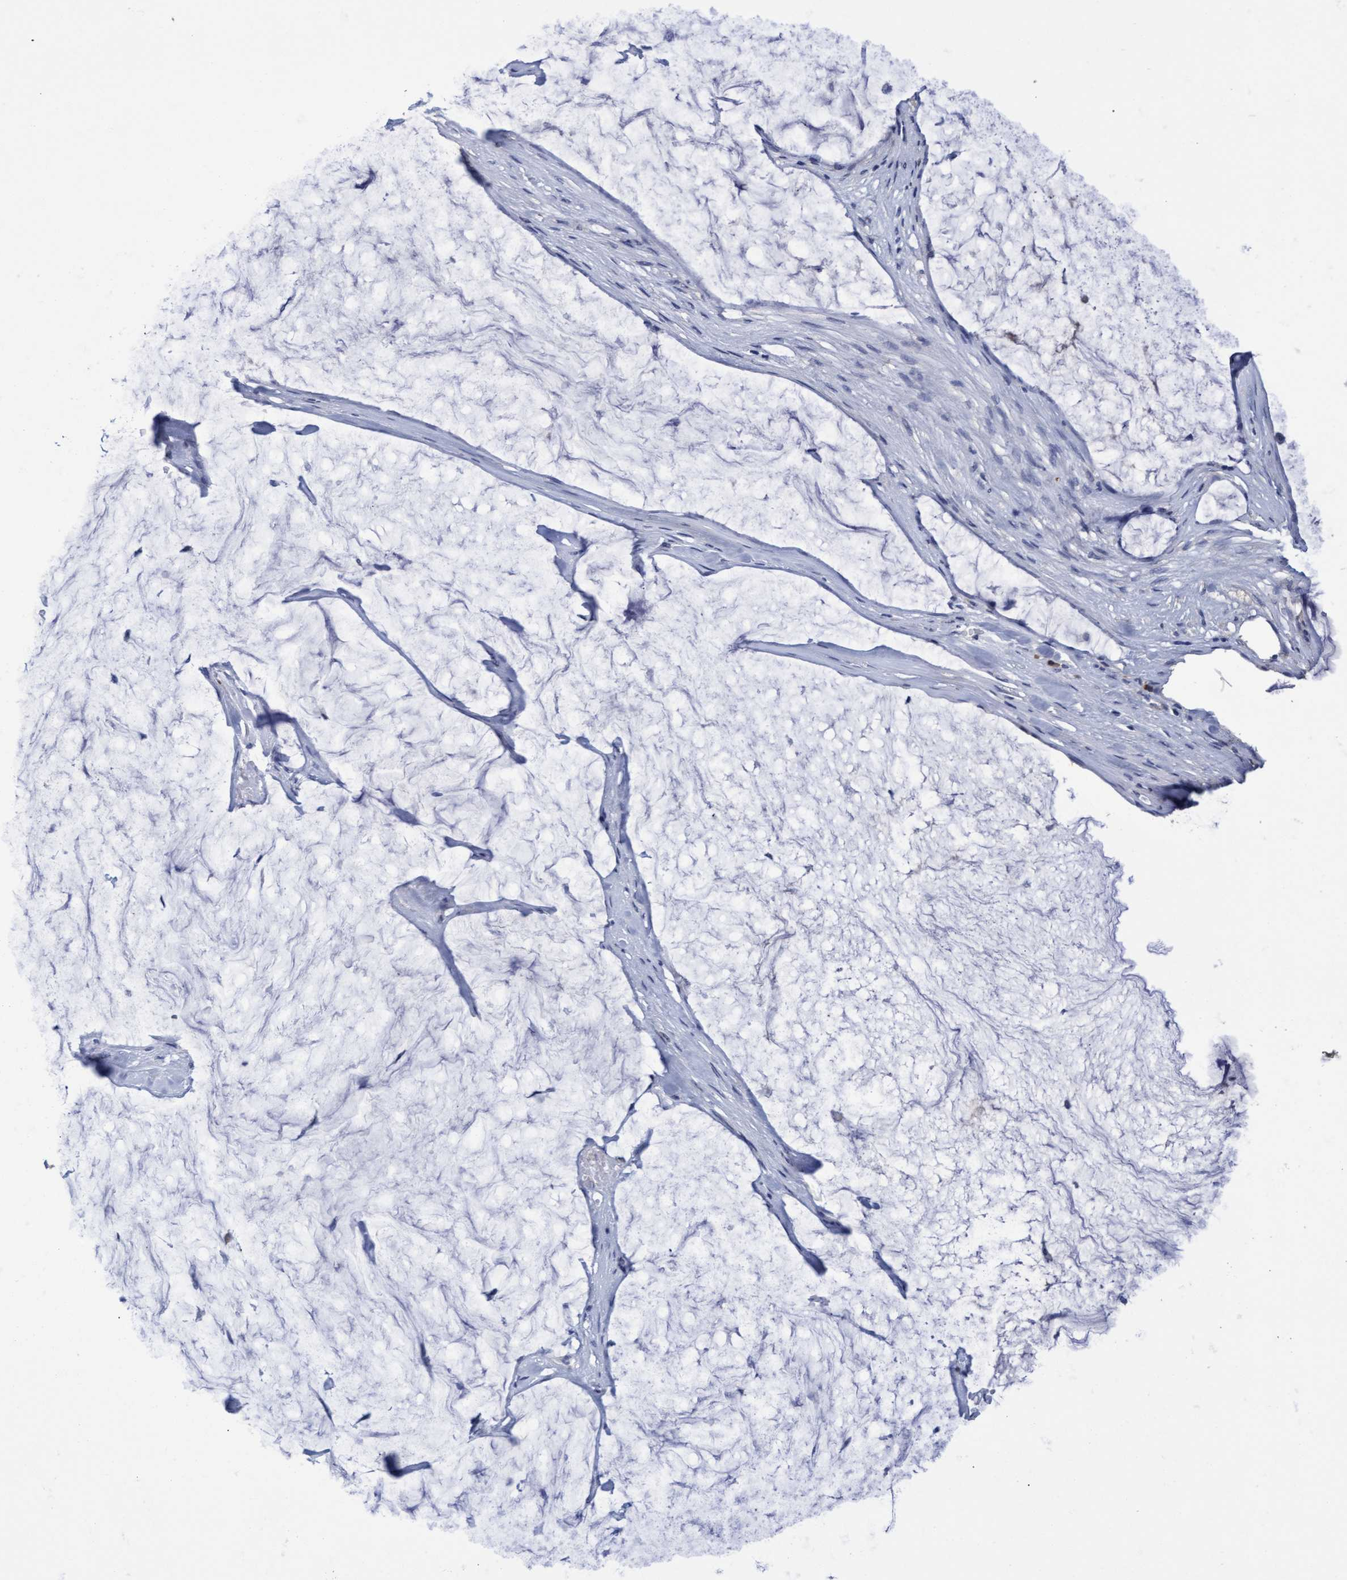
{"staining": {"intensity": "negative", "quantity": "none", "location": "none"}, "tissue": "pancreatic cancer", "cell_type": "Tumor cells", "image_type": "cancer", "snomed": [{"axis": "morphology", "description": "Adenocarcinoma, NOS"}, {"axis": "topography", "description": "Pancreas"}], "caption": "There is no significant positivity in tumor cells of adenocarcinoma (pancreatic).", "gene": "GPR39", "patient": {"sex": "male", "age": 41}}